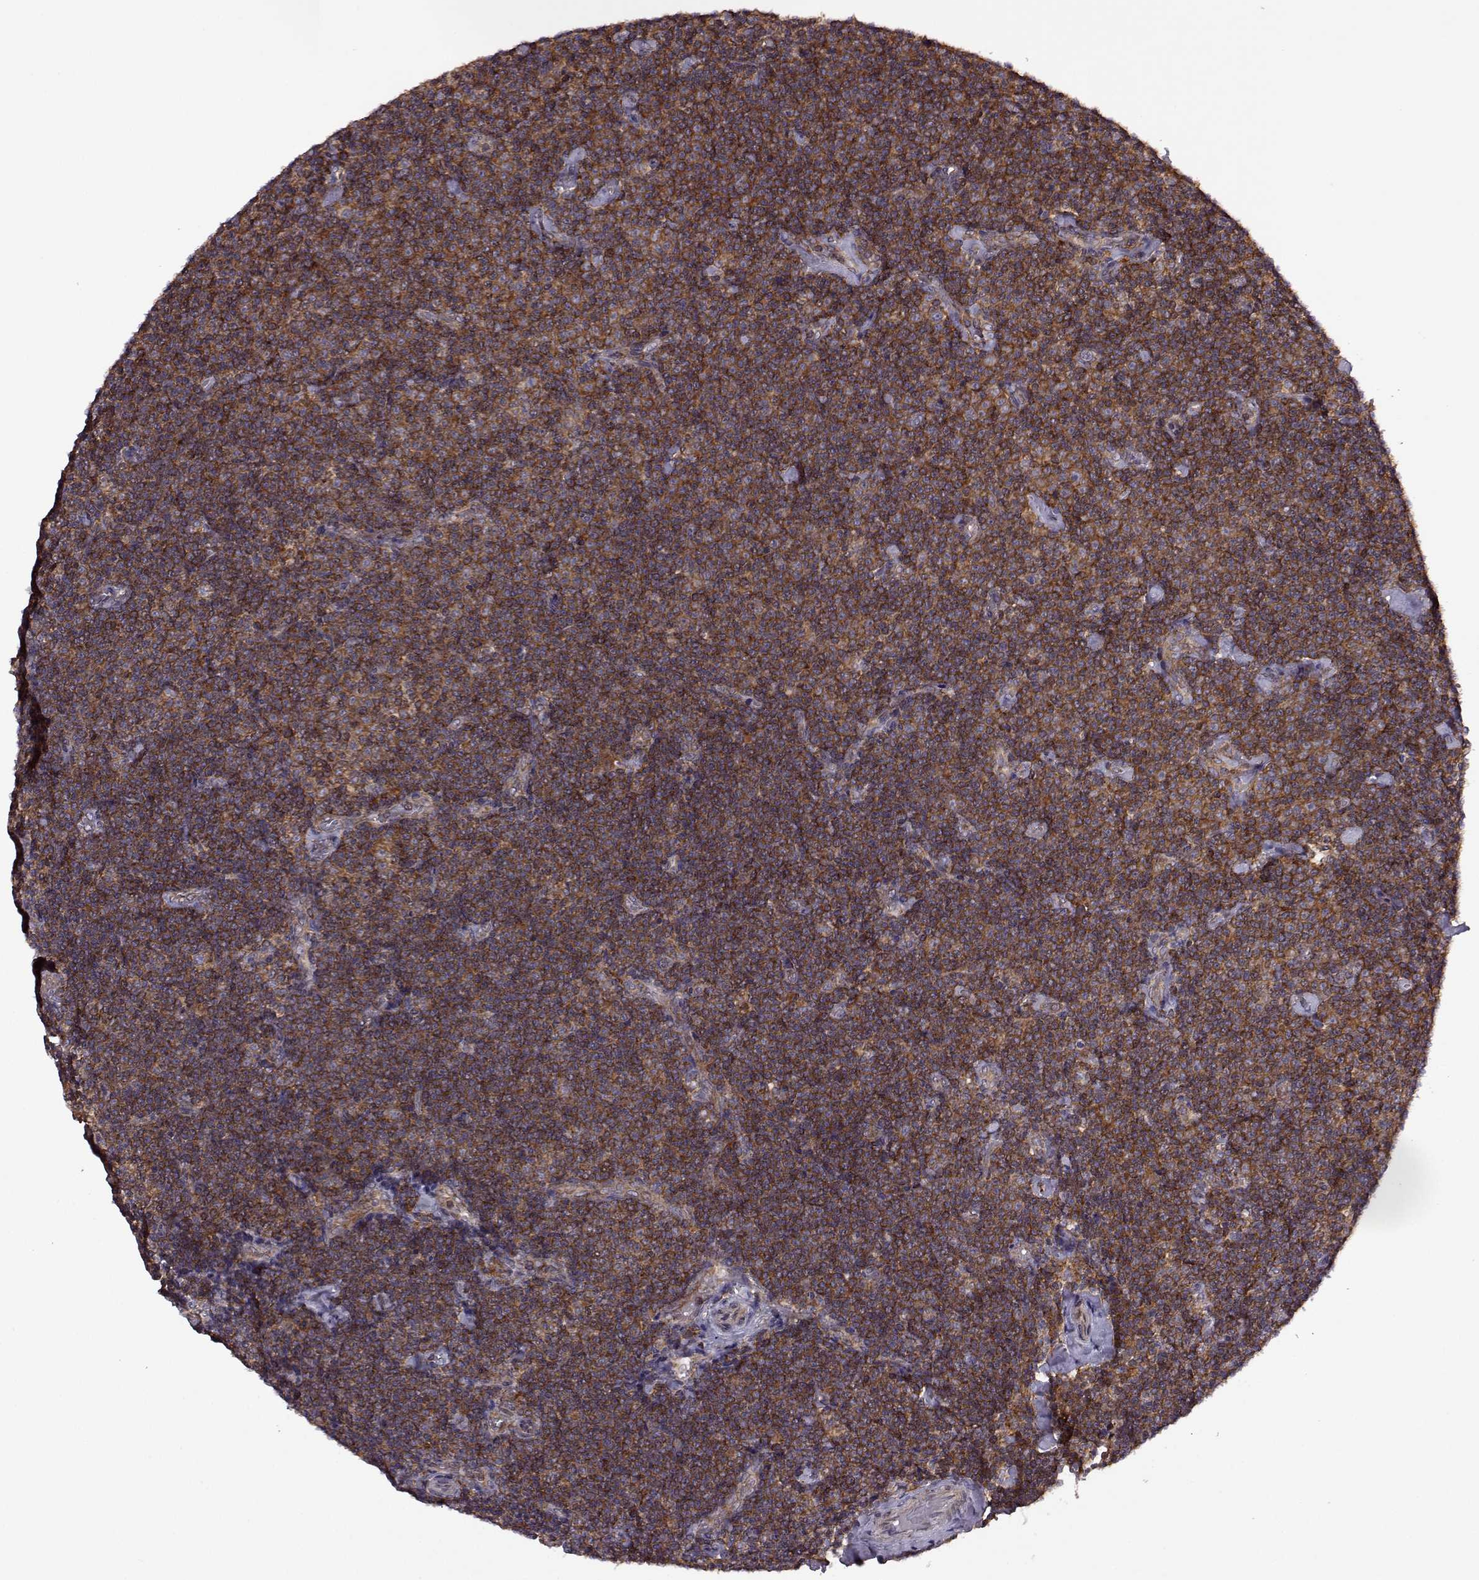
{"staining": {"intensity": "strong", "quantity": ">75%", "location": "cytoplasmic/membranous"}, "tissue": "lymphoma", "cell_type": "Tumor cells", "image_type": "cancer", "snomed": [{"axis": "morphology", "description": "Malignant lymphoma, non-Hodgkin's type, Low grade"}, {"axis": "topography", "description": "Lymph node"}], "caption": "Human lymphoma stained for a protein (brown) shows strong cytoplasmic/membranous positive positivity in approximately >75% of tumor cells.", "gene": "URI1", "patient": {"sex": "male", "age": 81}}